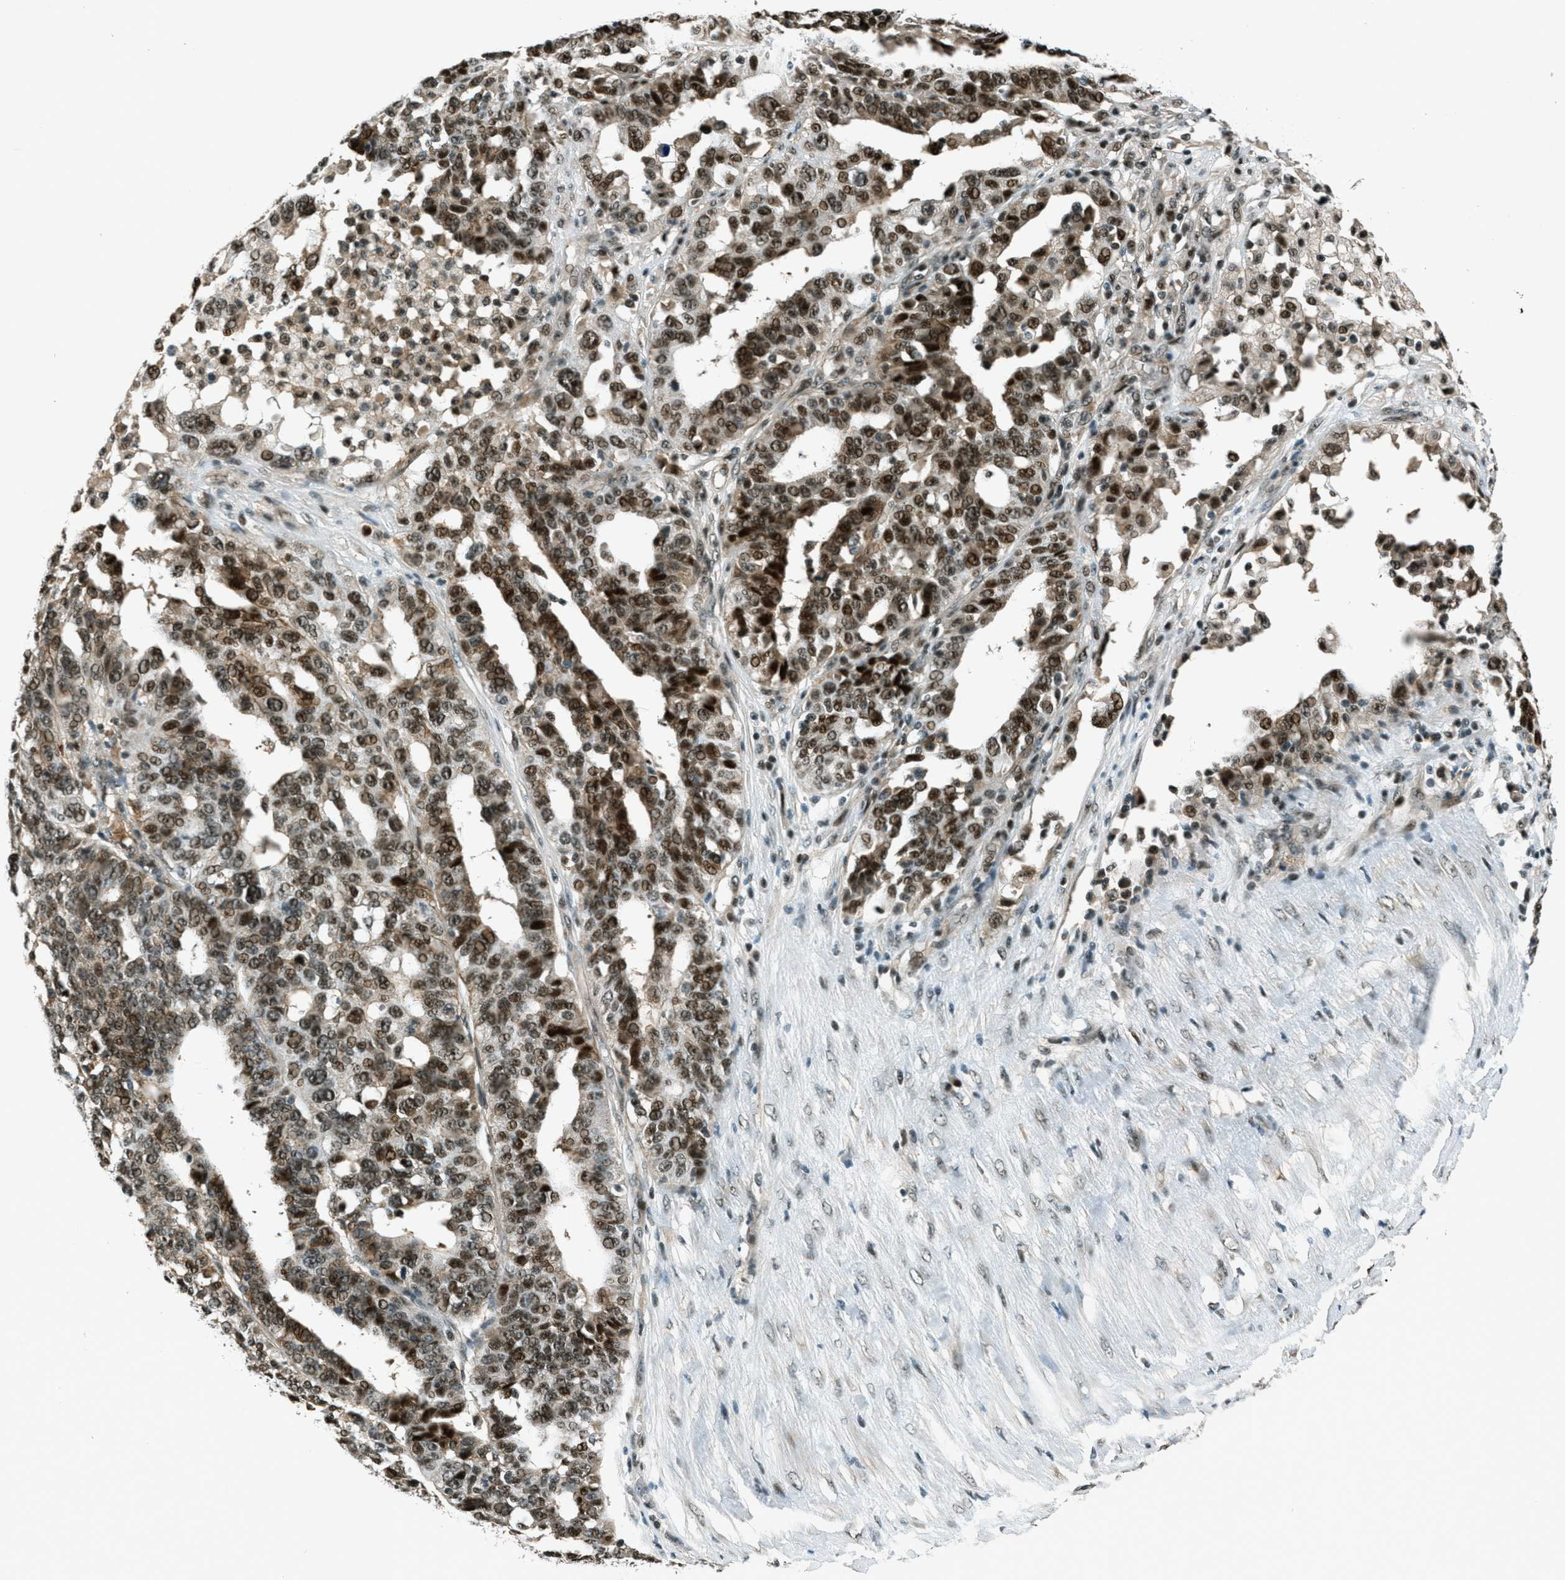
{"staining": {"intensity": "strong", "quantity": ">75%", "location": "nuclear"}, "tissue": "ovarian cancer", "cell_type": "Tumor cells", "image_type": "cancer", "snomed": [{"axis": "morphology", "description": "Cystadenocarcinoma, serous, NOS"}, {"axis": "topography", "description": "Ovary"}], "caption": "Ovarian serous cystadenocarcinoma stained with a brown dye exhibits strong nuclear positive expression in about >75% of tumor cells.", "gene": "FOXM1", "patient": {"sex": "female", "age": 59}}